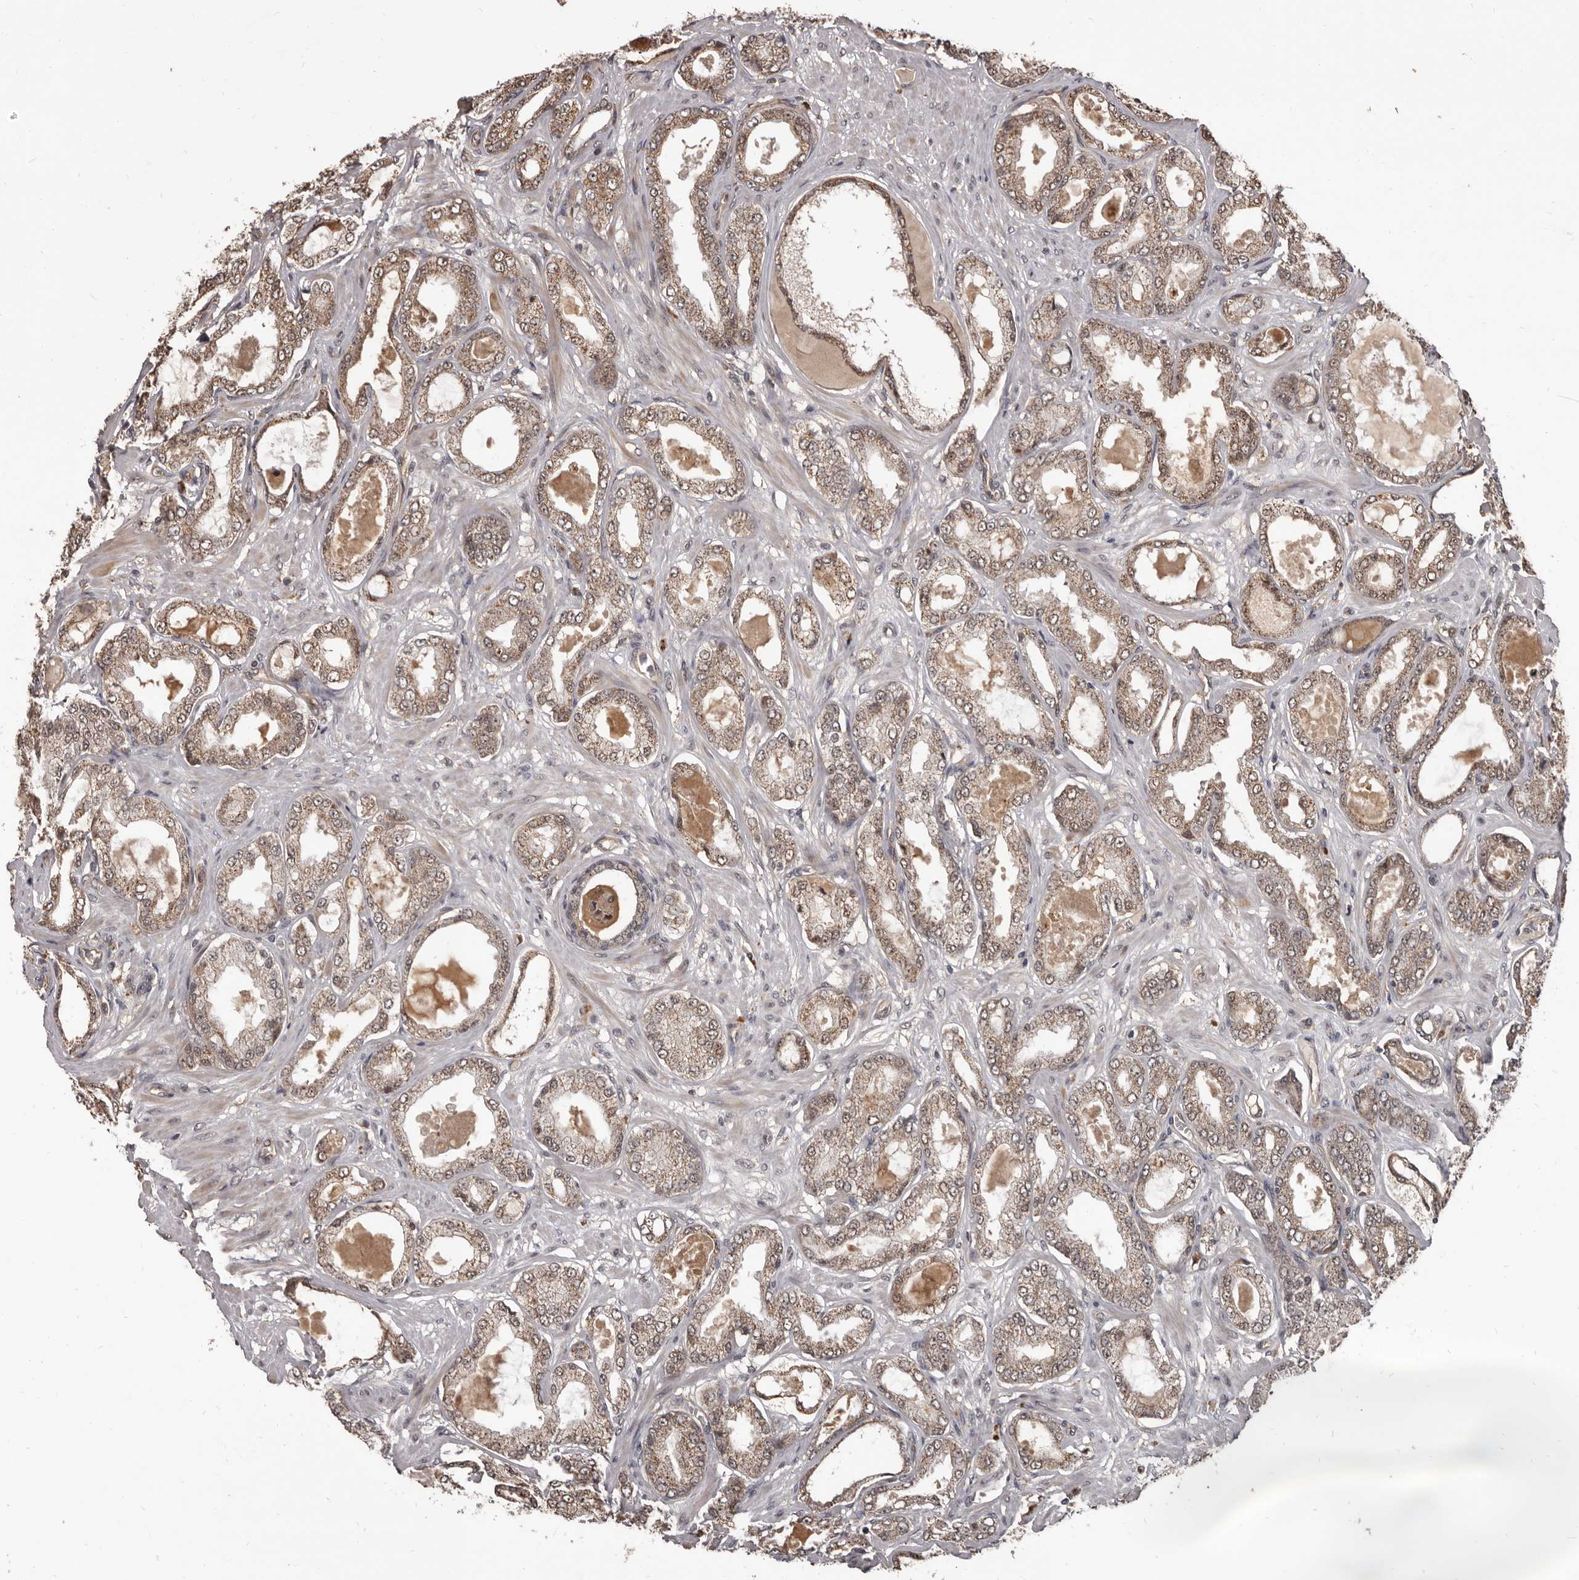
{"staining": {"intensity": "weak", "quantity": "25%-75%", "location": "cytoplasmic/membranous,nuclear"}, "tissue": "prostate cancer", "cell_type": "Tumor cells", "image_type": "cancer", "snomed": [{"axis": "morphology", "description": "Adenocarcinoma, Low grade"}, {"axis": "topography", "description": "Prostate"}], "caption": "Tumor cells display low levels of weak cytoplasmic/membranous and nuclear staining in about 25%-75% of cells in prostate cancer.", "gene": "AHR", "patient": {"sex": "male", "age": 63}}